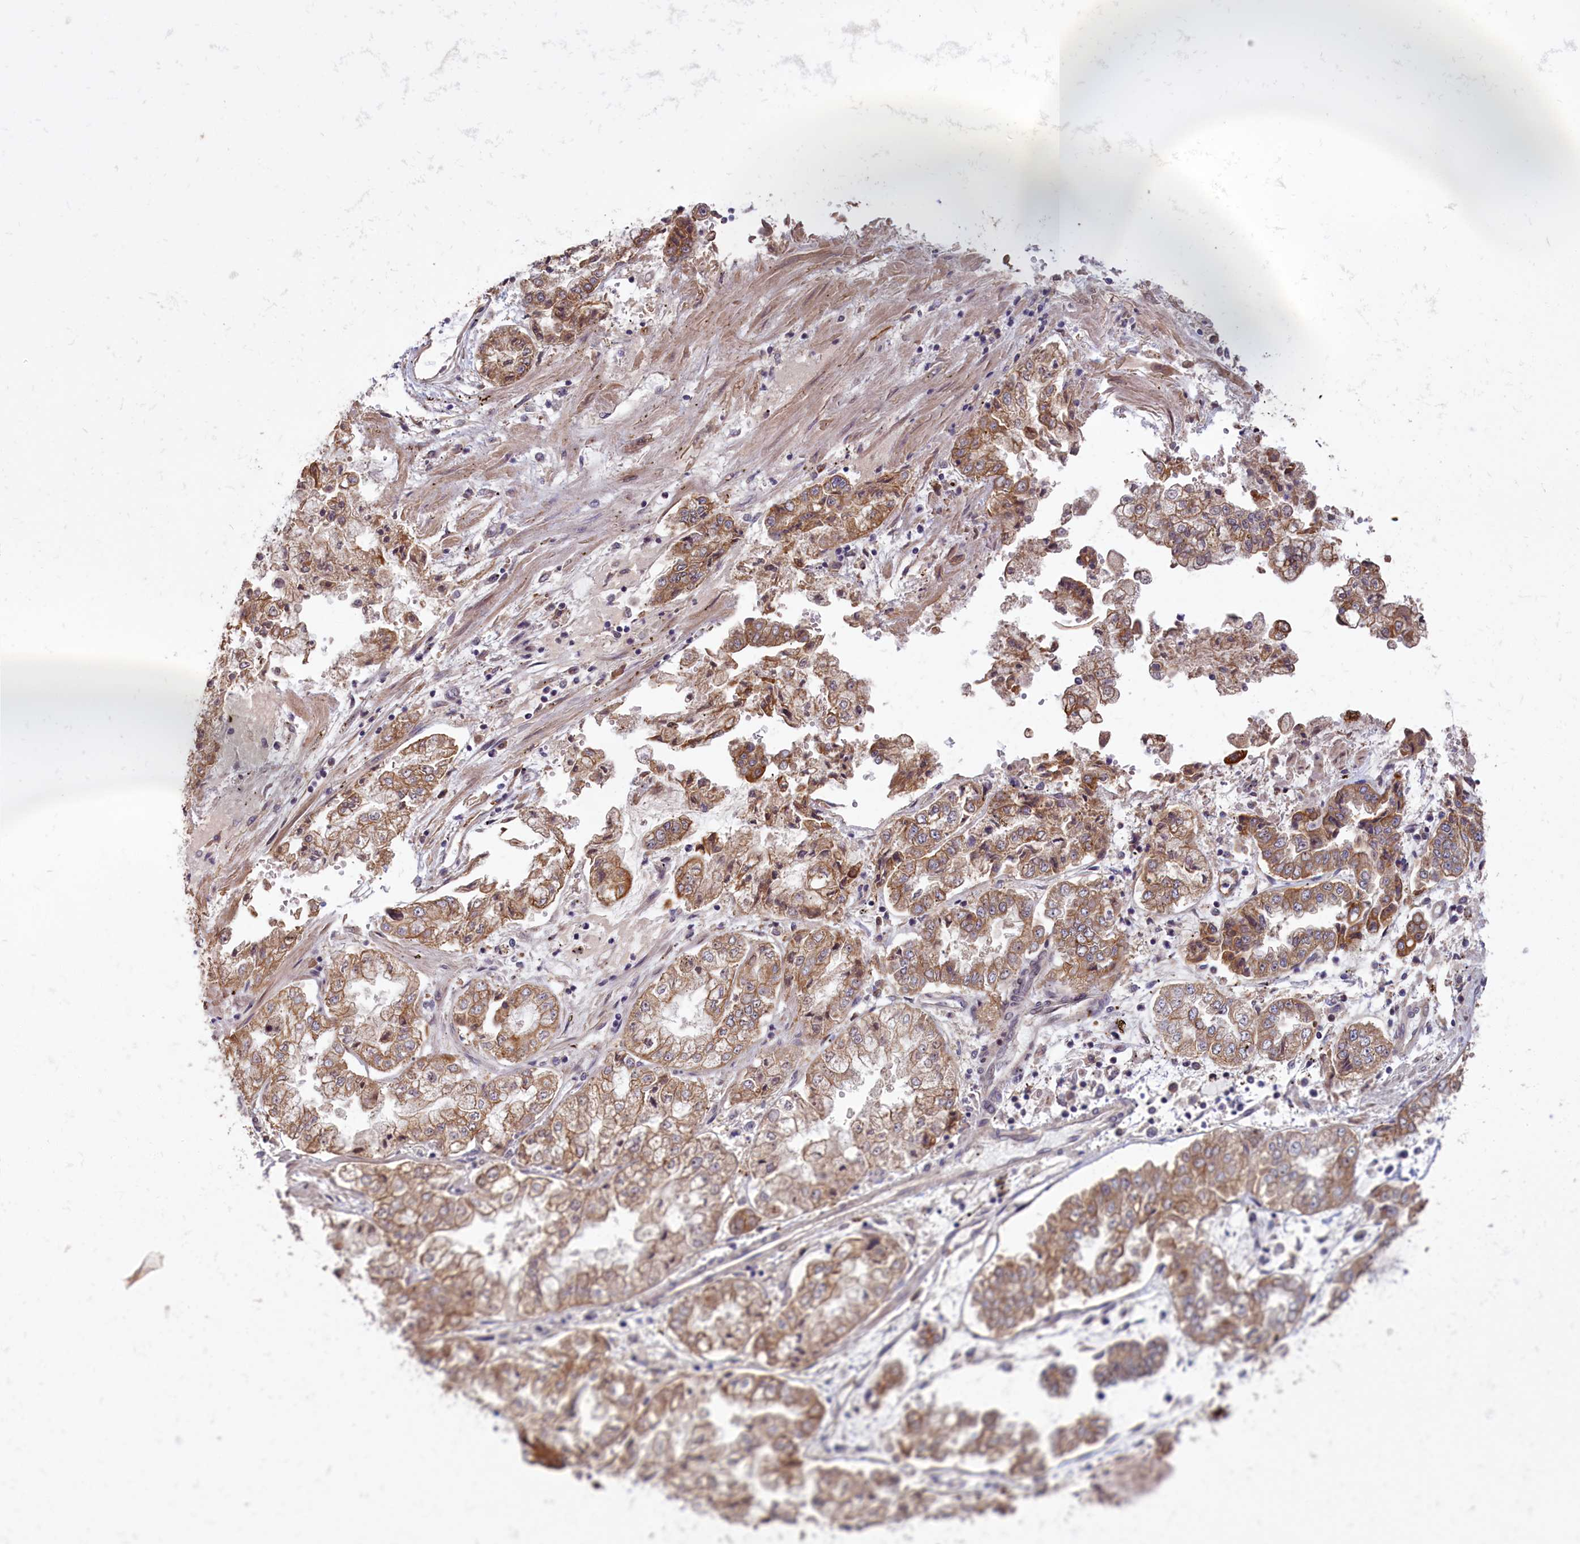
{"staining": {"intensity": "moderate", "quantity": ">75%", "location": "cytoplasmic/membranous"}, "tissue": "stomach cancer", "cell_type": "Tumor cells", "image_type": "cancer", "snomed": [{"axis": "morphology", "description": "Adenocarcinoma, NOS"}, {"axis": "topography", "description": "Stomach"}], "caption": "The immunohistochemical stain labels moderate cytoplasmic/membranous expression in tumor cells of stomach cancer (adenocarcinoma) tissue. Using DAB (brown) and hematoxylin (blue) stains, captured at high magnification using brightfield microscopy.", "gene": "DENND1B", "patient": {"sex": "male", "age": 76}}